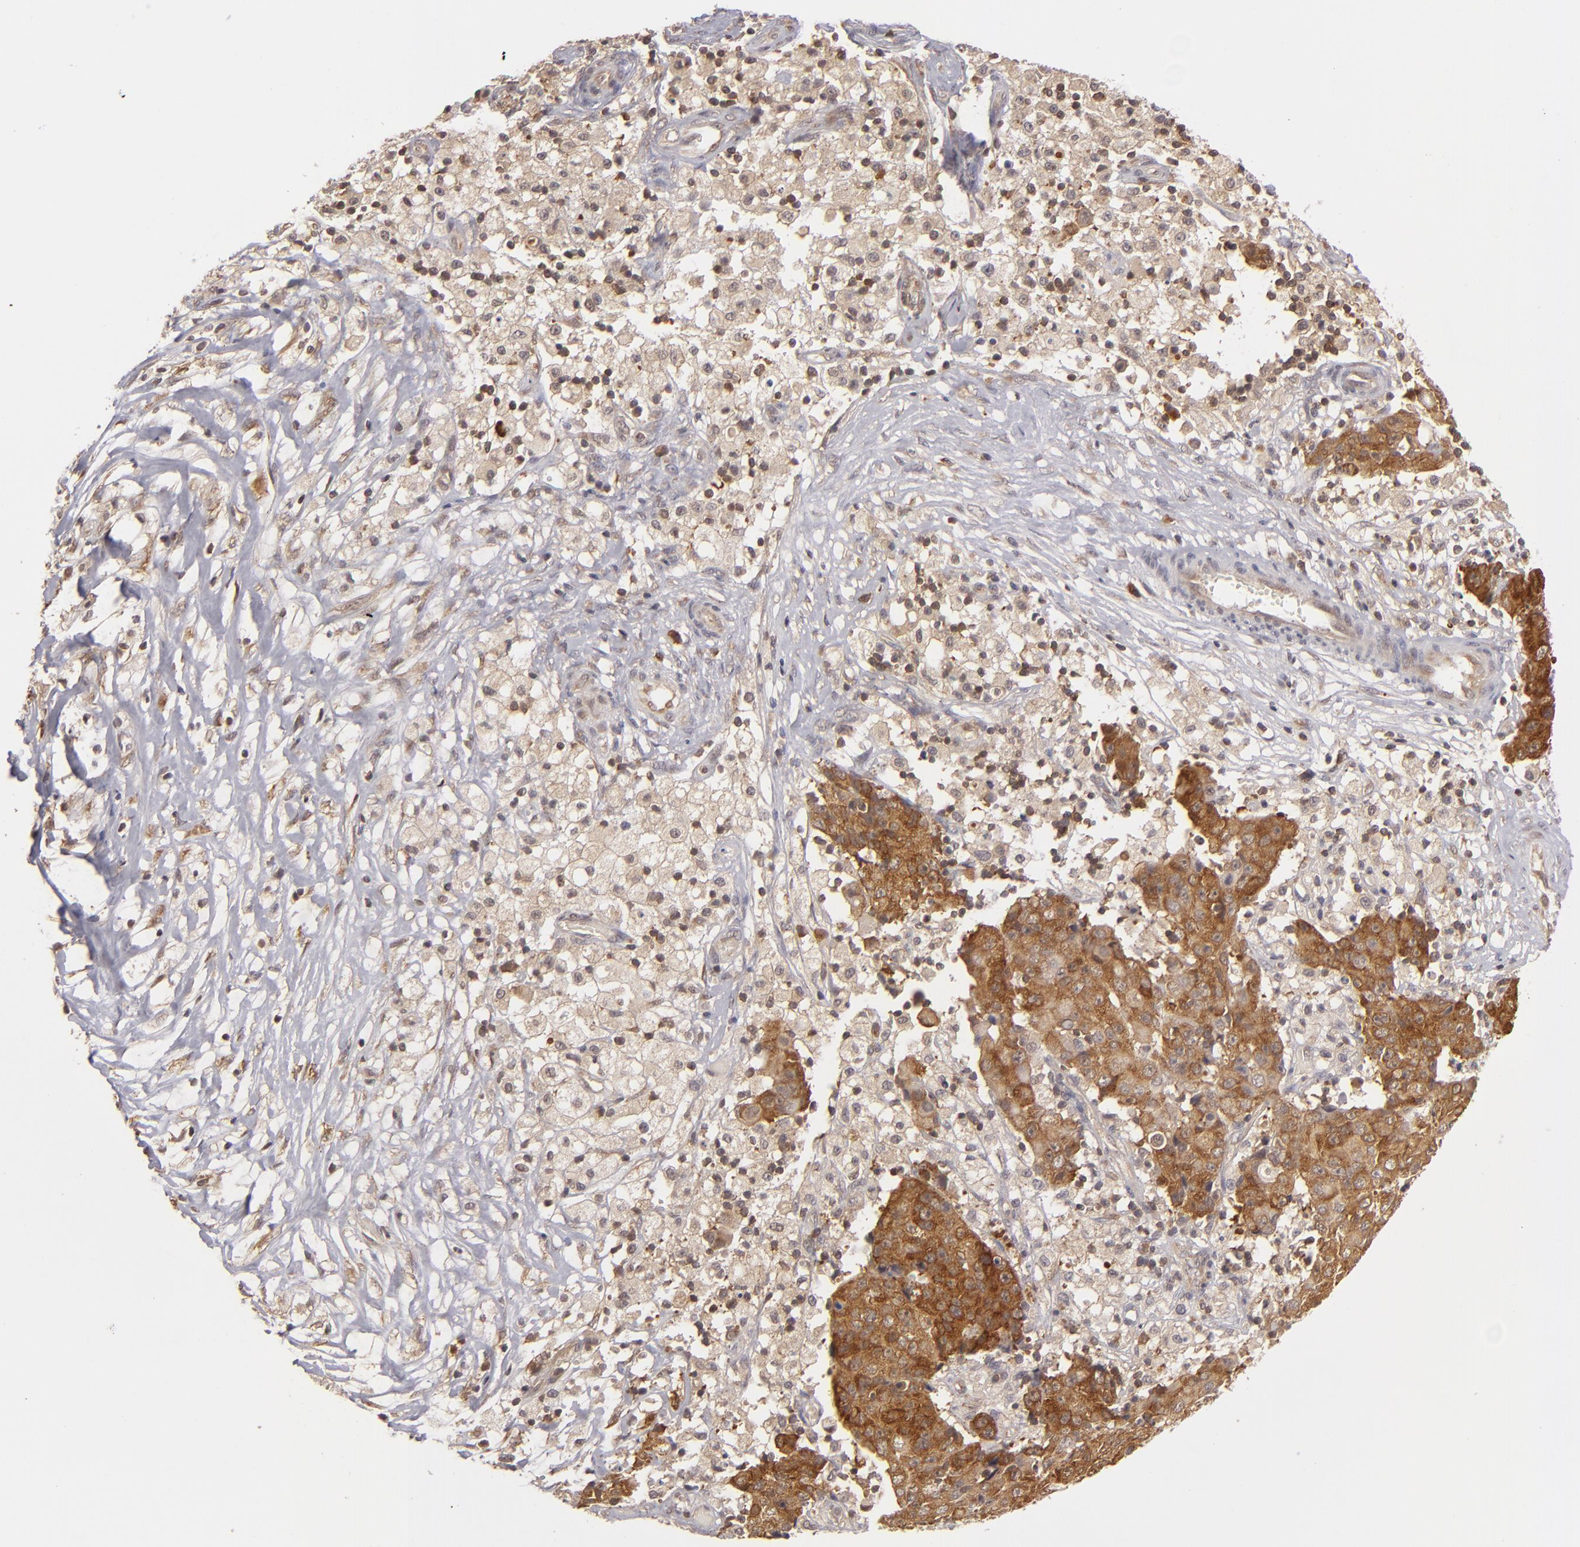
{"staining": {"intensity": "moderate", "quantity": "25%-75%", "location": "cytoplasmic/membranous"}, "tissue": "ovarian cancer", "cell_type": "Tumor cells", "image_type": "cancer", "snomed": [{"axis": "morphology", "description": "Carcinoma, endometroid"}, {"axis": "topography", "description": "Ovary"}], "caption": "Moderate cytoplasmic/membranous staining is appreciated in approximately 25%-75% of tumor cells in ovarian endometroid carcinoma. The staining was performed using DAB to visualize the protein expression in brown, while the nuclei were stained in blue with hematoxylin (Magnification: 20x).", "gene": "MAPK3", "patient": {"sex": "female", "age": 42}}